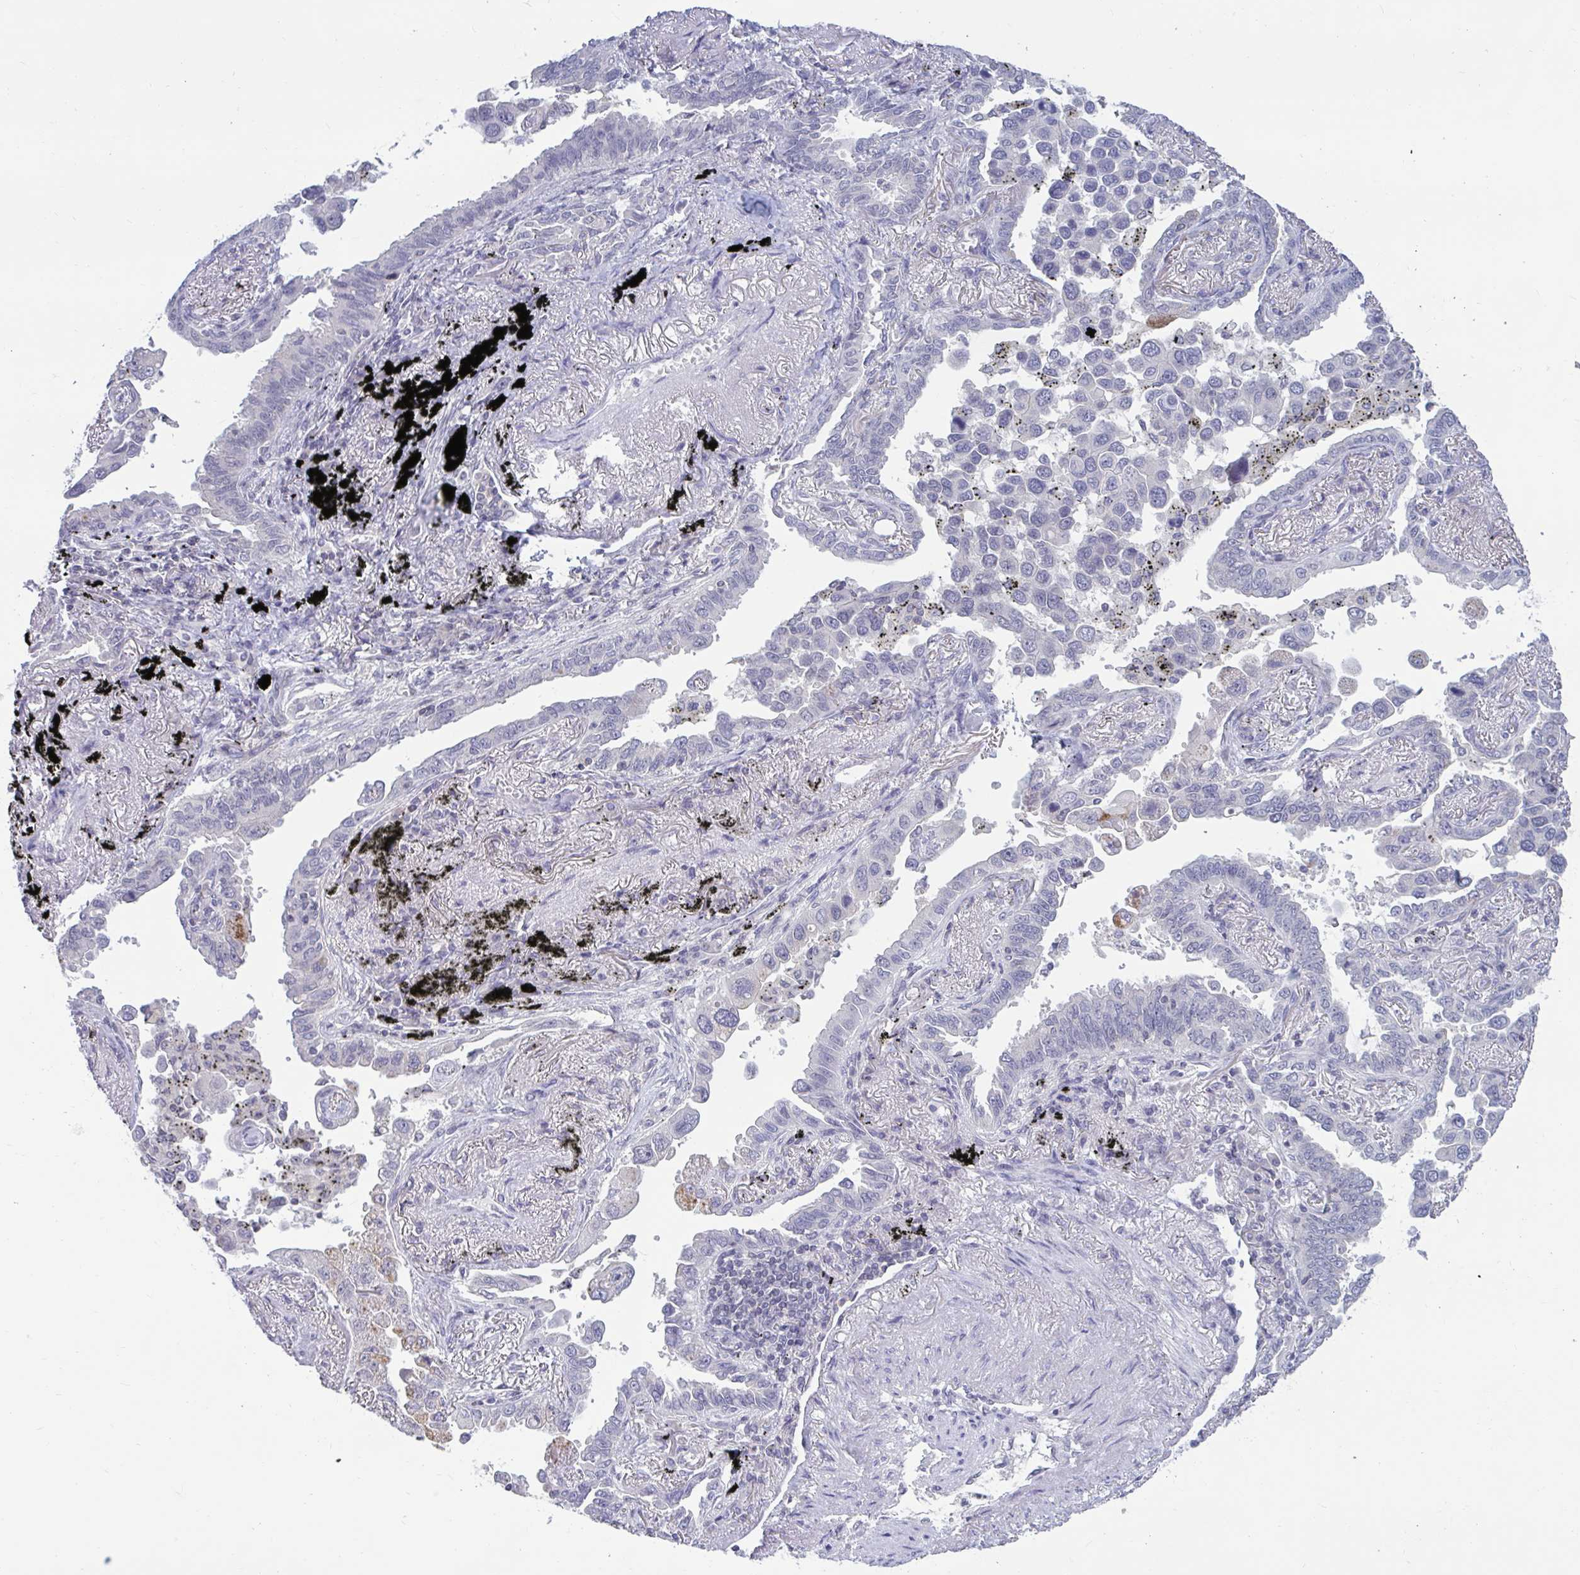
{"staining": {"intensity": "negative", "quantity": "none", "location": "none"}, "tissue": "lung cancer", "cell_type": "Tumor cells", "image_type": "cancer", "snomed": [{"axis": "morphology", "description": "Adenocarcinoma, NOS"}, {"axis": "topography", "description": "Lung"}], "caption": "Tumor cells show no significant protein expression in lung cancer (adenocarcinoma). (DAB (3,3'-diaminobenzidine) IHC visualized using brightfield microscopy, high magnification).", "gene": "ARPP19", "patient": {"sex": "male", "age": 67}}